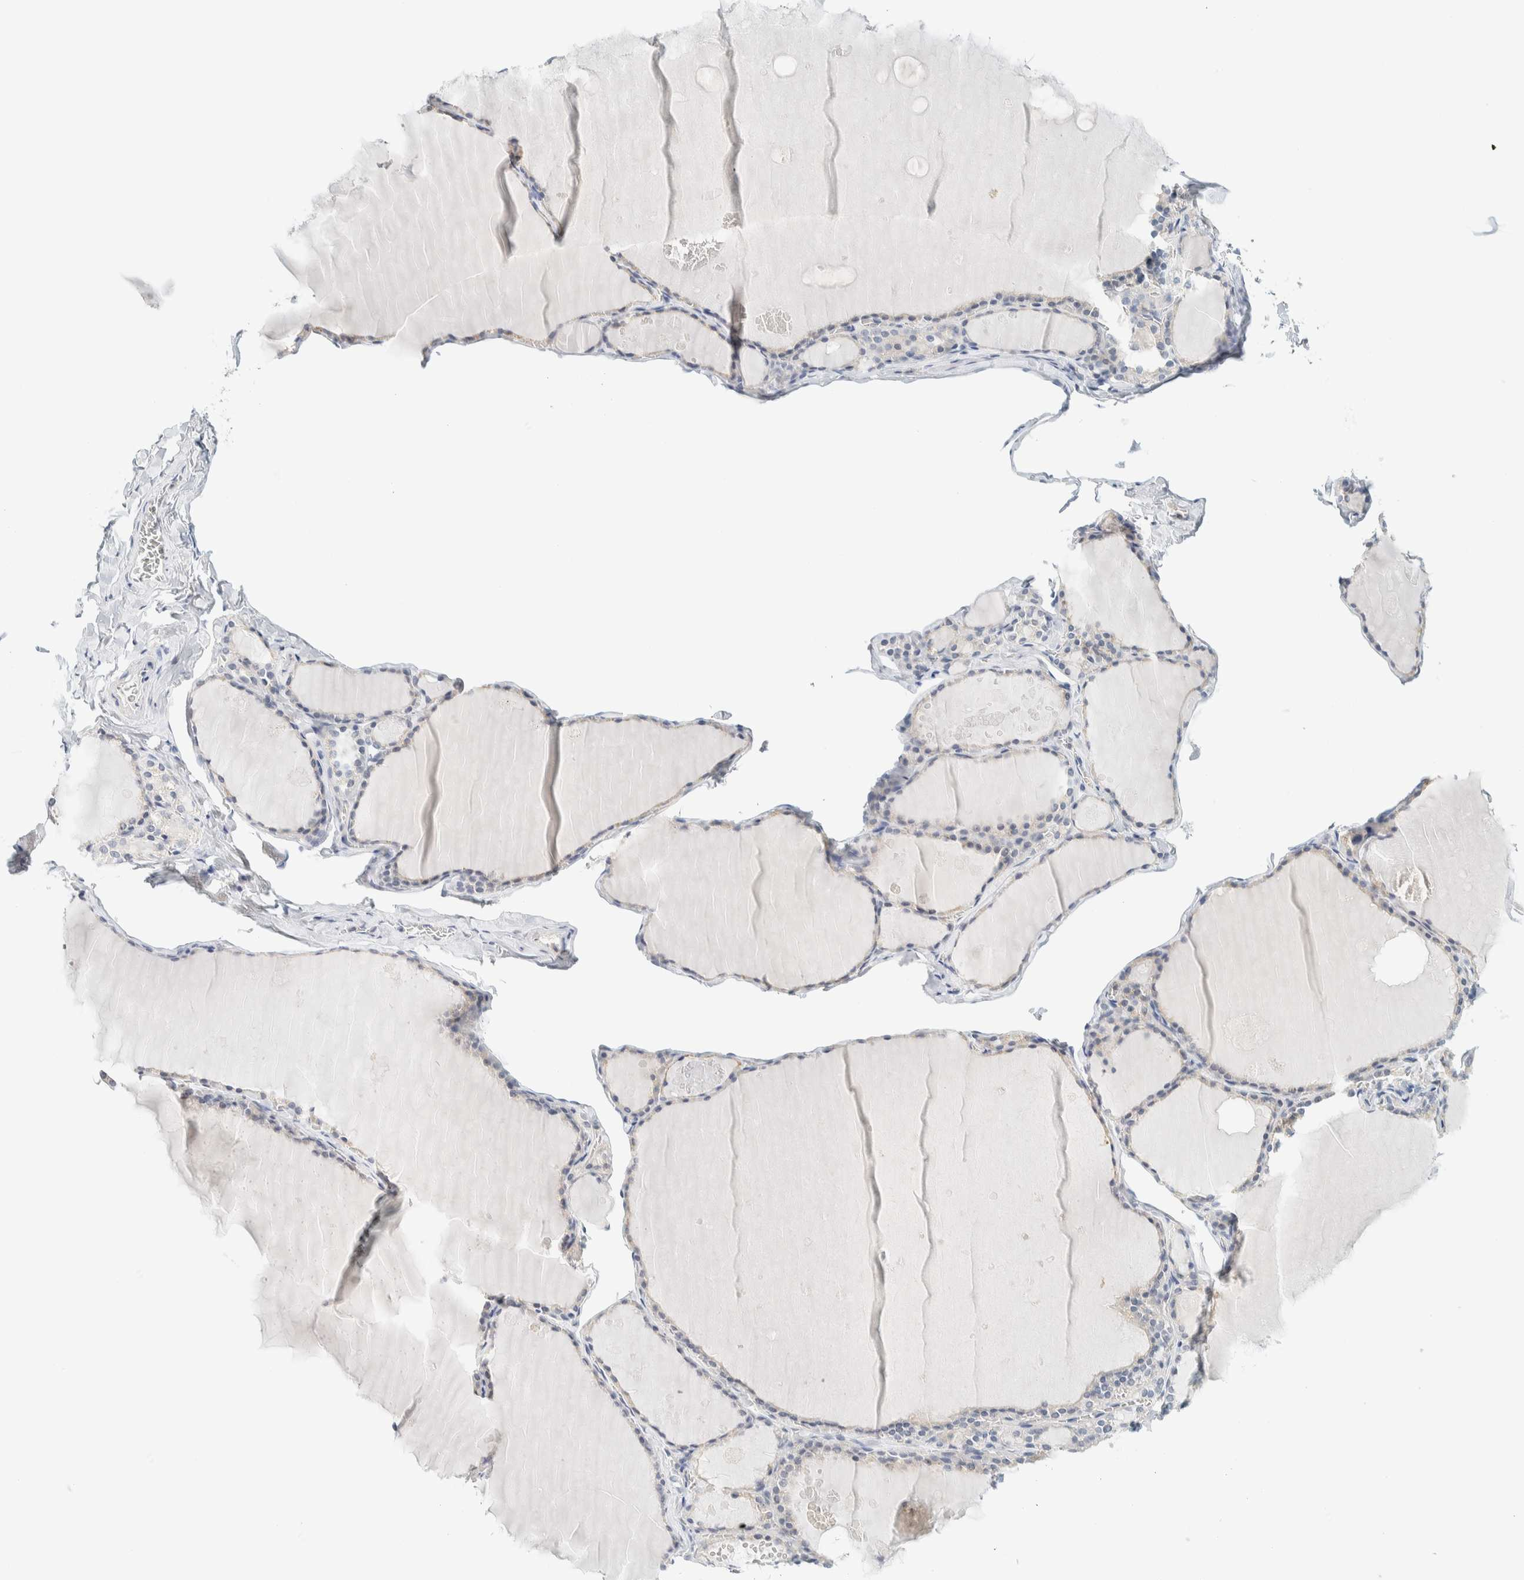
{"staining": {"intensity": "negative", "quantity": "none", "location": "none"}, "tissue": "thyroid gland", "cell_type": "Glandular cells", "image_type": "normal", "snomed": [{"axis": "morphology", "description": "Normal tissue, NOS"}, {"axis": "topography", "description": "Thyroid gland"}], "caption": "Immunohistochemistry (IHC) image of benign human thyroid gland stained for a protein (brown), which shows no expression in glandular cells.", "gene": "NDE1", "patient": {"sex": "male", "age": 56}}